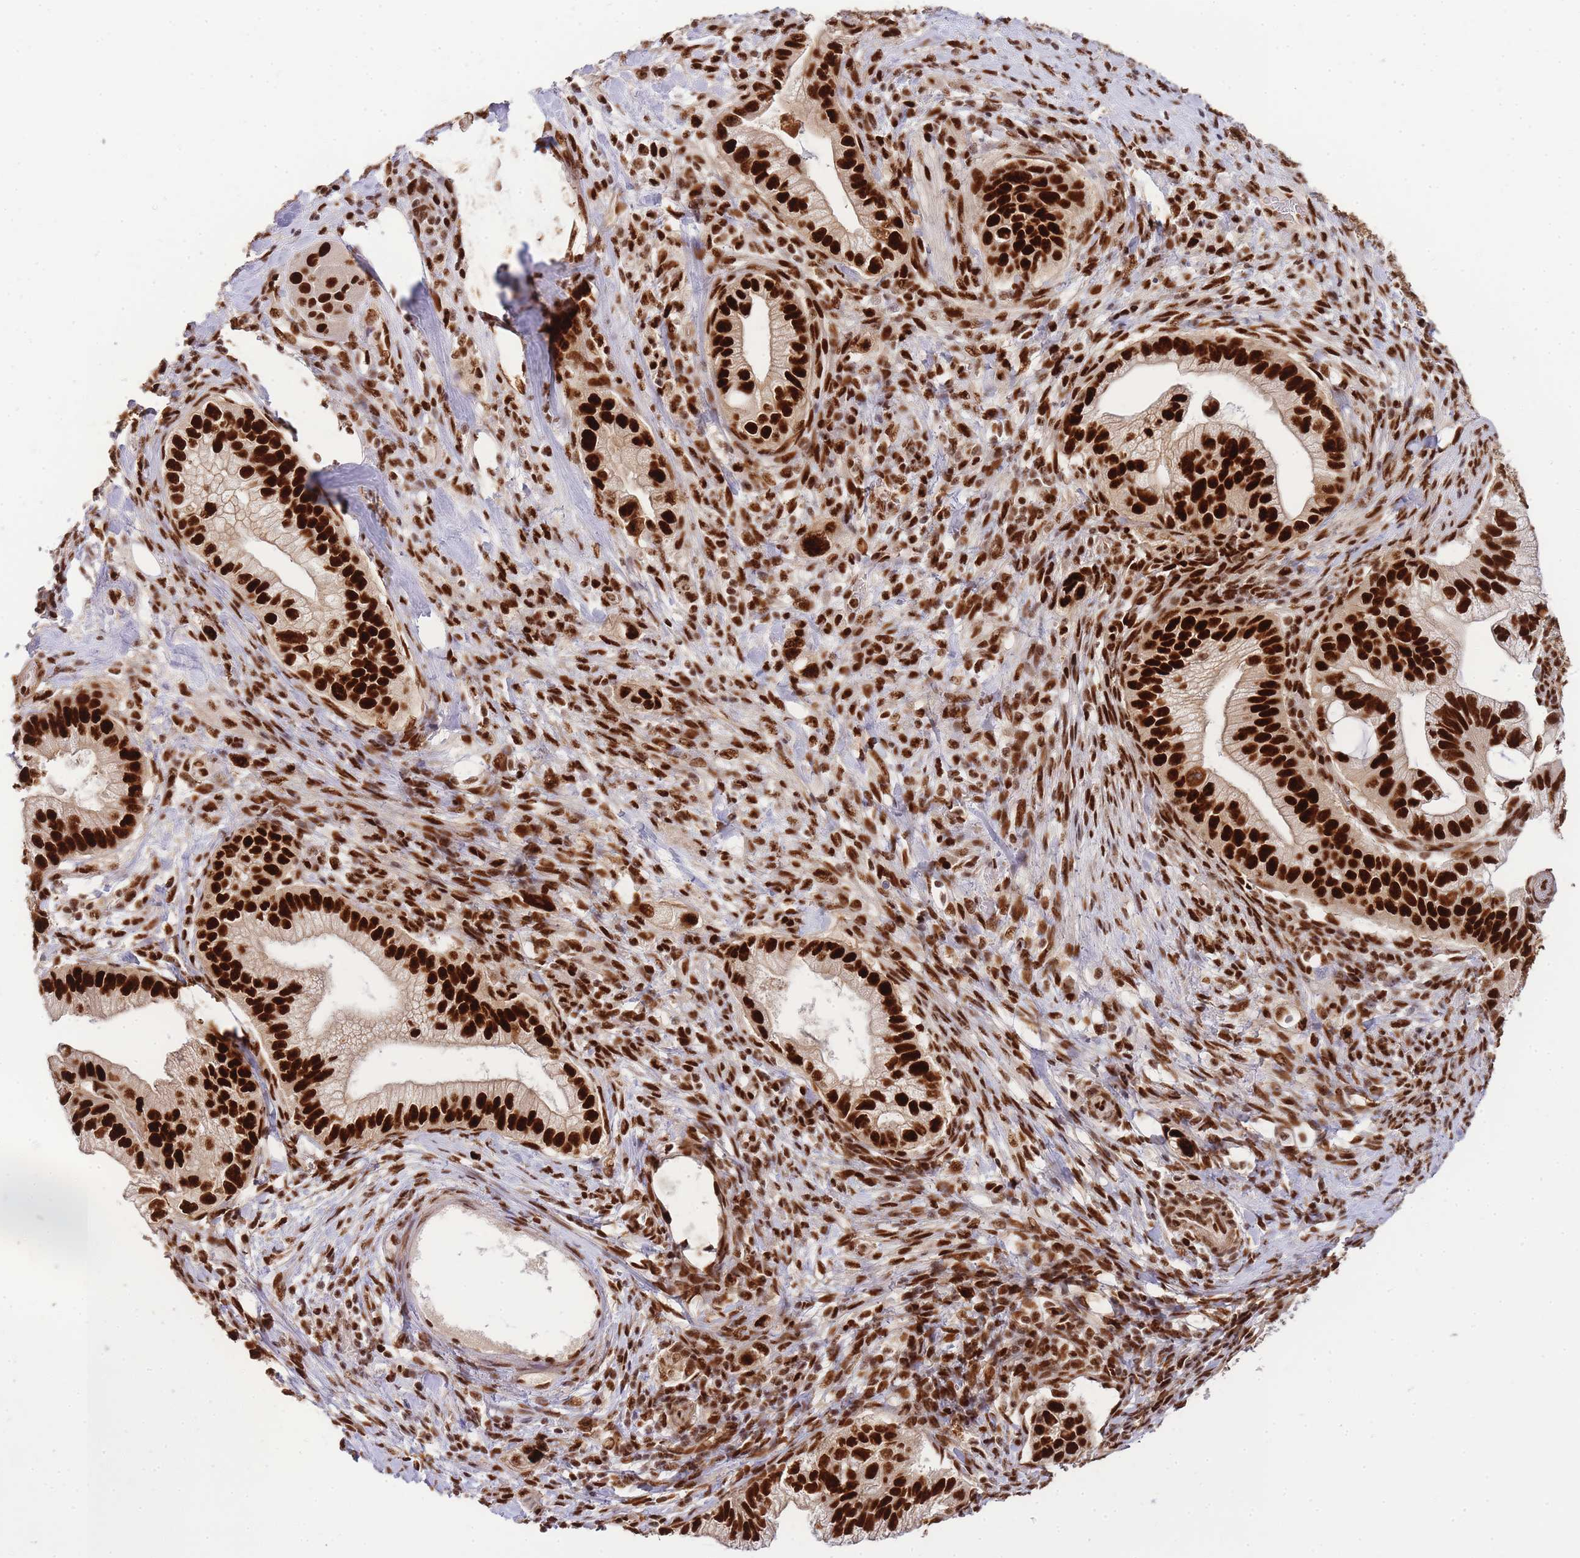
{"staining": {"intensity": "strong", "quantity": ">75%", "location": "nuclear"}, "tissue": "pancreatic cancer", "cell_type": "Tumor cells", "image_type": "cancer", "snomed": [{"axis": "morphology", "description": "Adenocarcinoma, NOS"}, {"axis": "topography", "description": "Pancreas"}], "caption": "A brown stain labels strong nuclear staining of a protein in human pancreatic adenocarcinoma tumor cells. (IHC, brightfield microscopy, high magnification).", "gene": "PRKDC", "patient": {"sex": "male", "age": 70}}